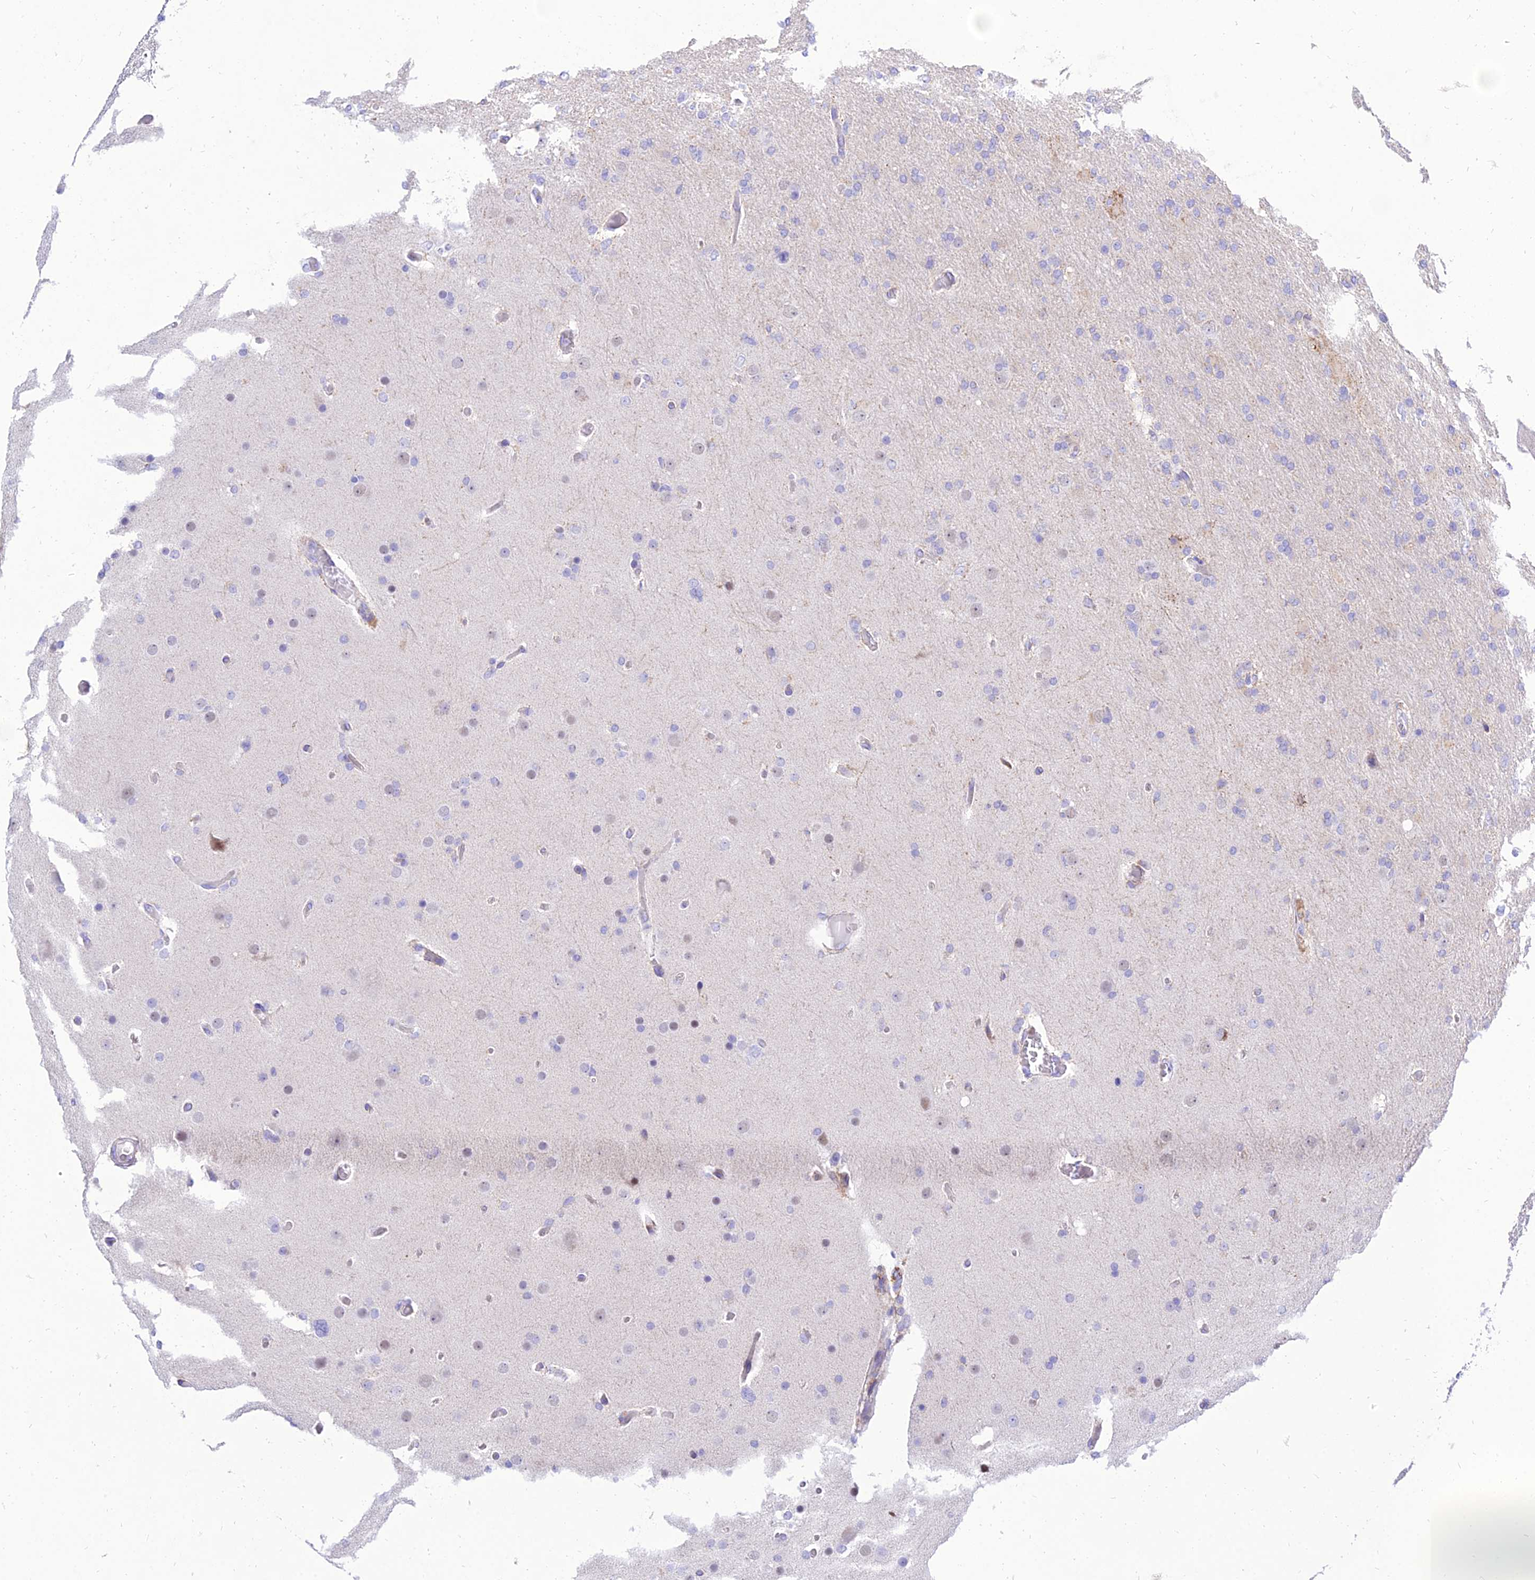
{"staining": {"intensity": "negative", "quantity": "none", "location": "none"}, "tissue": "glioma", "cell_type": "Tumor cells", "image_type": "cancer", "snomed": [{"axis": "morphology", "description": "Glioma, malignant, High grade"}, {"axis": "topography", "description": "Cerebral cortex"}], "caption": "Immunohistochemistry photomicrograph of human malignant high-grade glioma stained for a protein (brown), which demonstrates no staining in tumor cells. (DAB (3,3'-diaminobenzidine) IHC with hematoxylin counter stain).", "gene": "PKN3", "patient": {"sex": "female", "age": 36}}